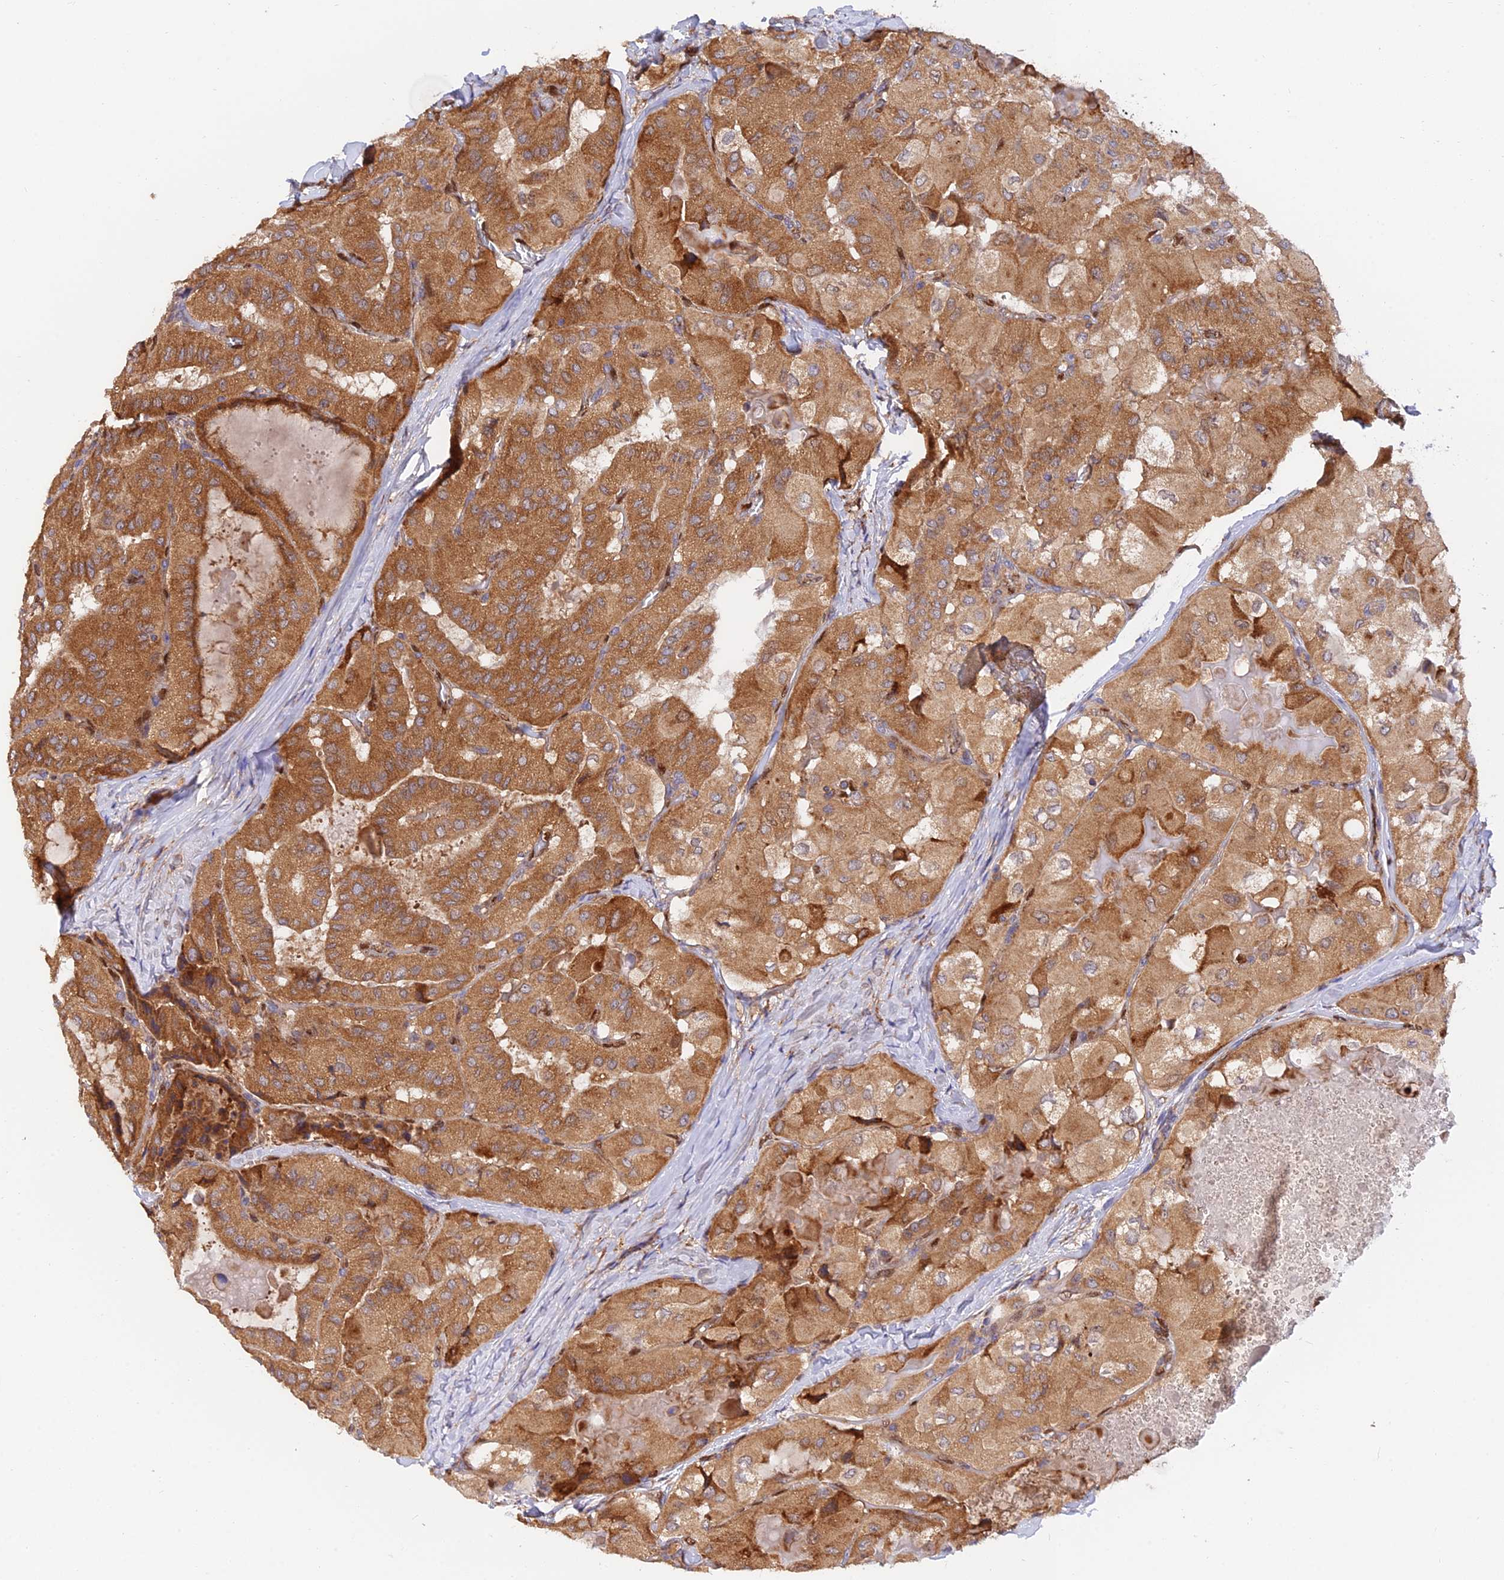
{"staining": {"intensity": "strong", "quantity": ">75%", "location": "cytoplasmic/membranous"}, "tissue": "thyroid cancer", "cell_type": "Tumor cells", "image_type": "cancer", "snomed": [{"axis": "morphology", "description": "Normal tissue, NOS"}, {"axis": "morphology", "description": "Papillary adenocarcinoma, NOS"}, {"axis": "topography", "description": "Thyroid gland"}], "caption": "Human thyroid papillary adenocarcinoma stained with a protein marker demonstrates strong staining in tumor cells.", "gene": "PODNL1", "patient": {"sex": "female", "age": 59}}